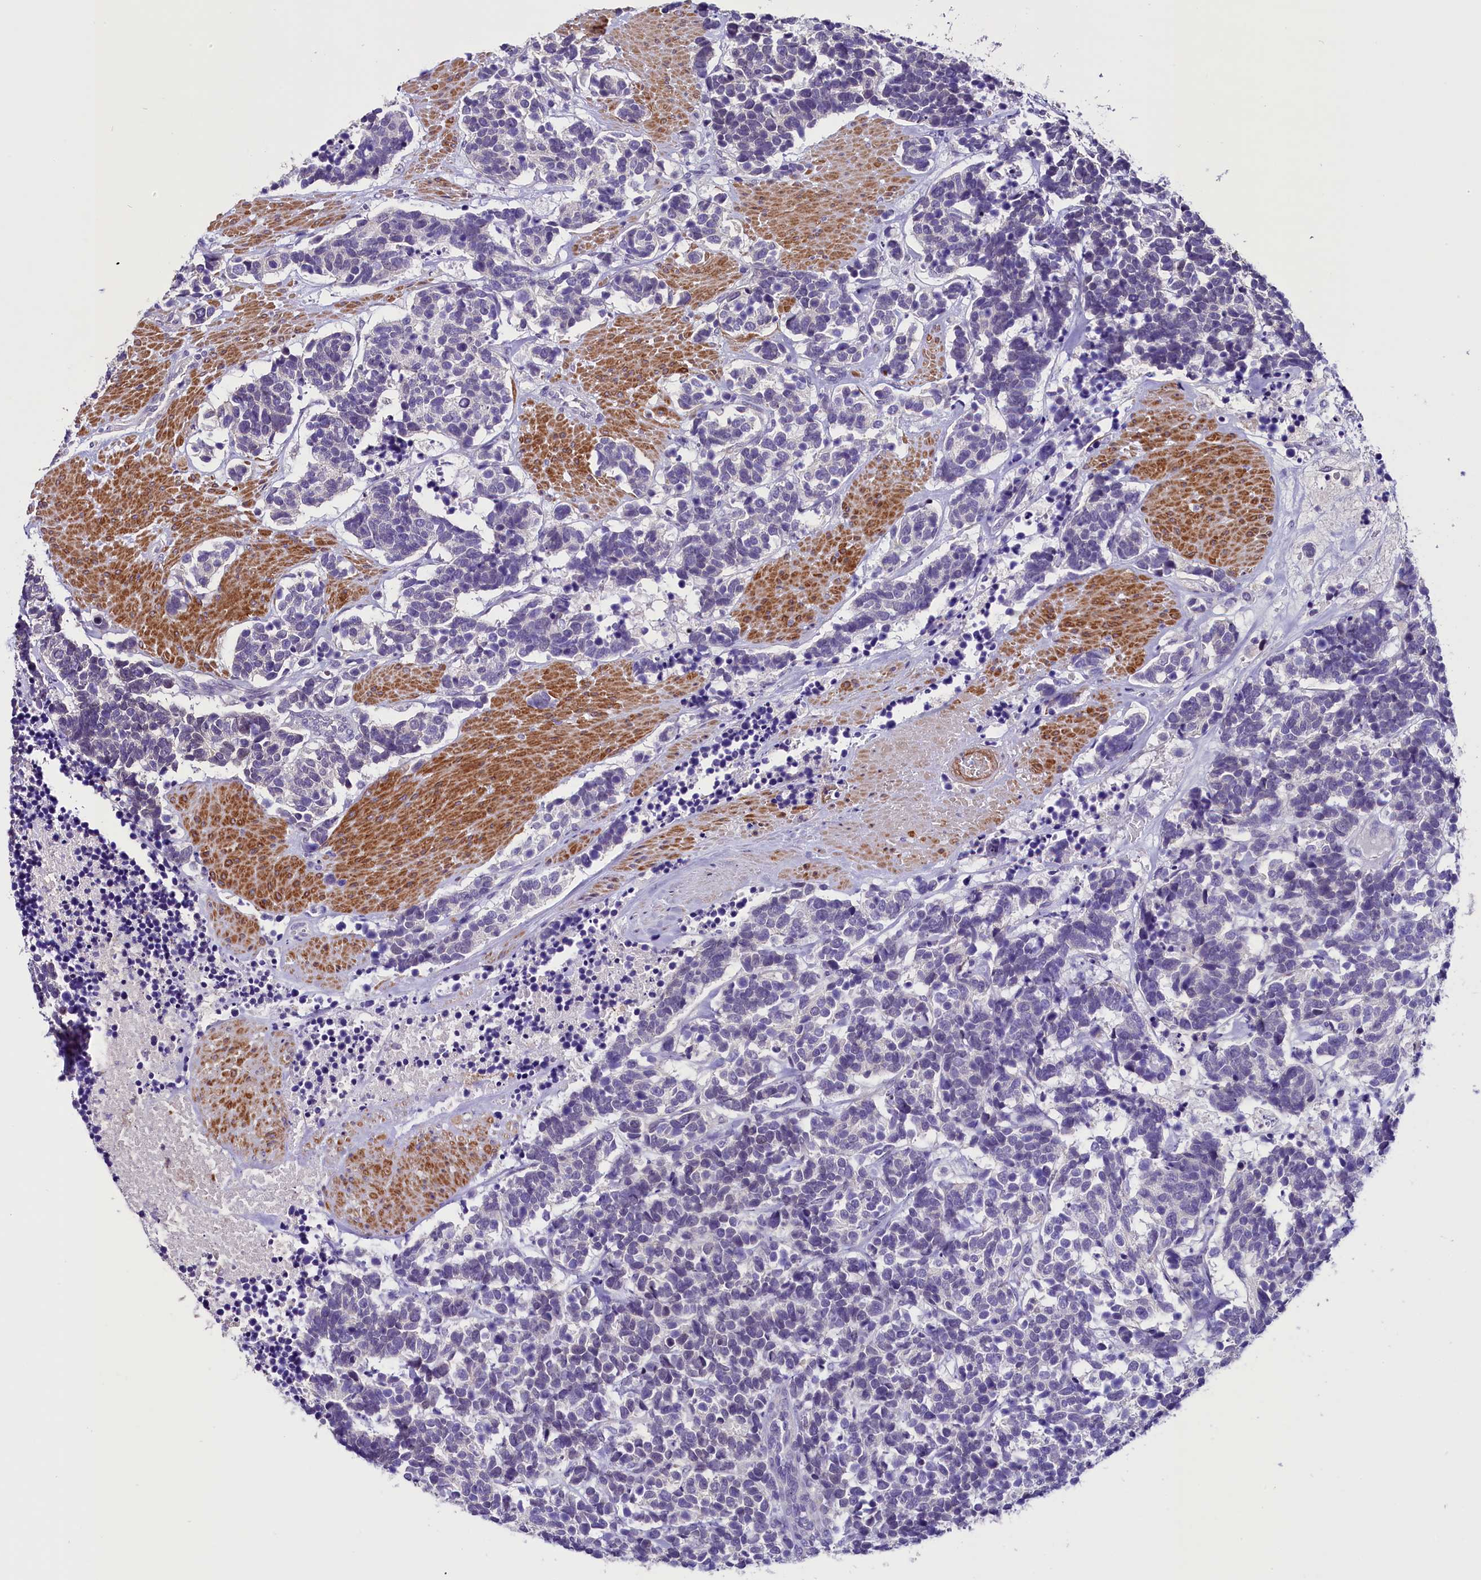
{"staining": {"intensity": "negative", "quantity": "none", "location": "none"}, "tissue": "carcinoid", "cell_type": "Tumor cells", "image_type": "cancer", "snomed": [{"axis": "morphology", "description": "Carcinoma, NOS"}, {"axis": "morphology", "description": "Carcinoid, malignant, NOS"}, {"axis": "topography", "description": "Urinary bladder"}], "caption": "High magnification brightfield microscopy of carcinoid stained with DAB (brown) and counterstained with hematoxylin (blue): tumor cells show no significant expression.", "gene": "MEX3B", "patient": {"sex": "male", "age": 57}}